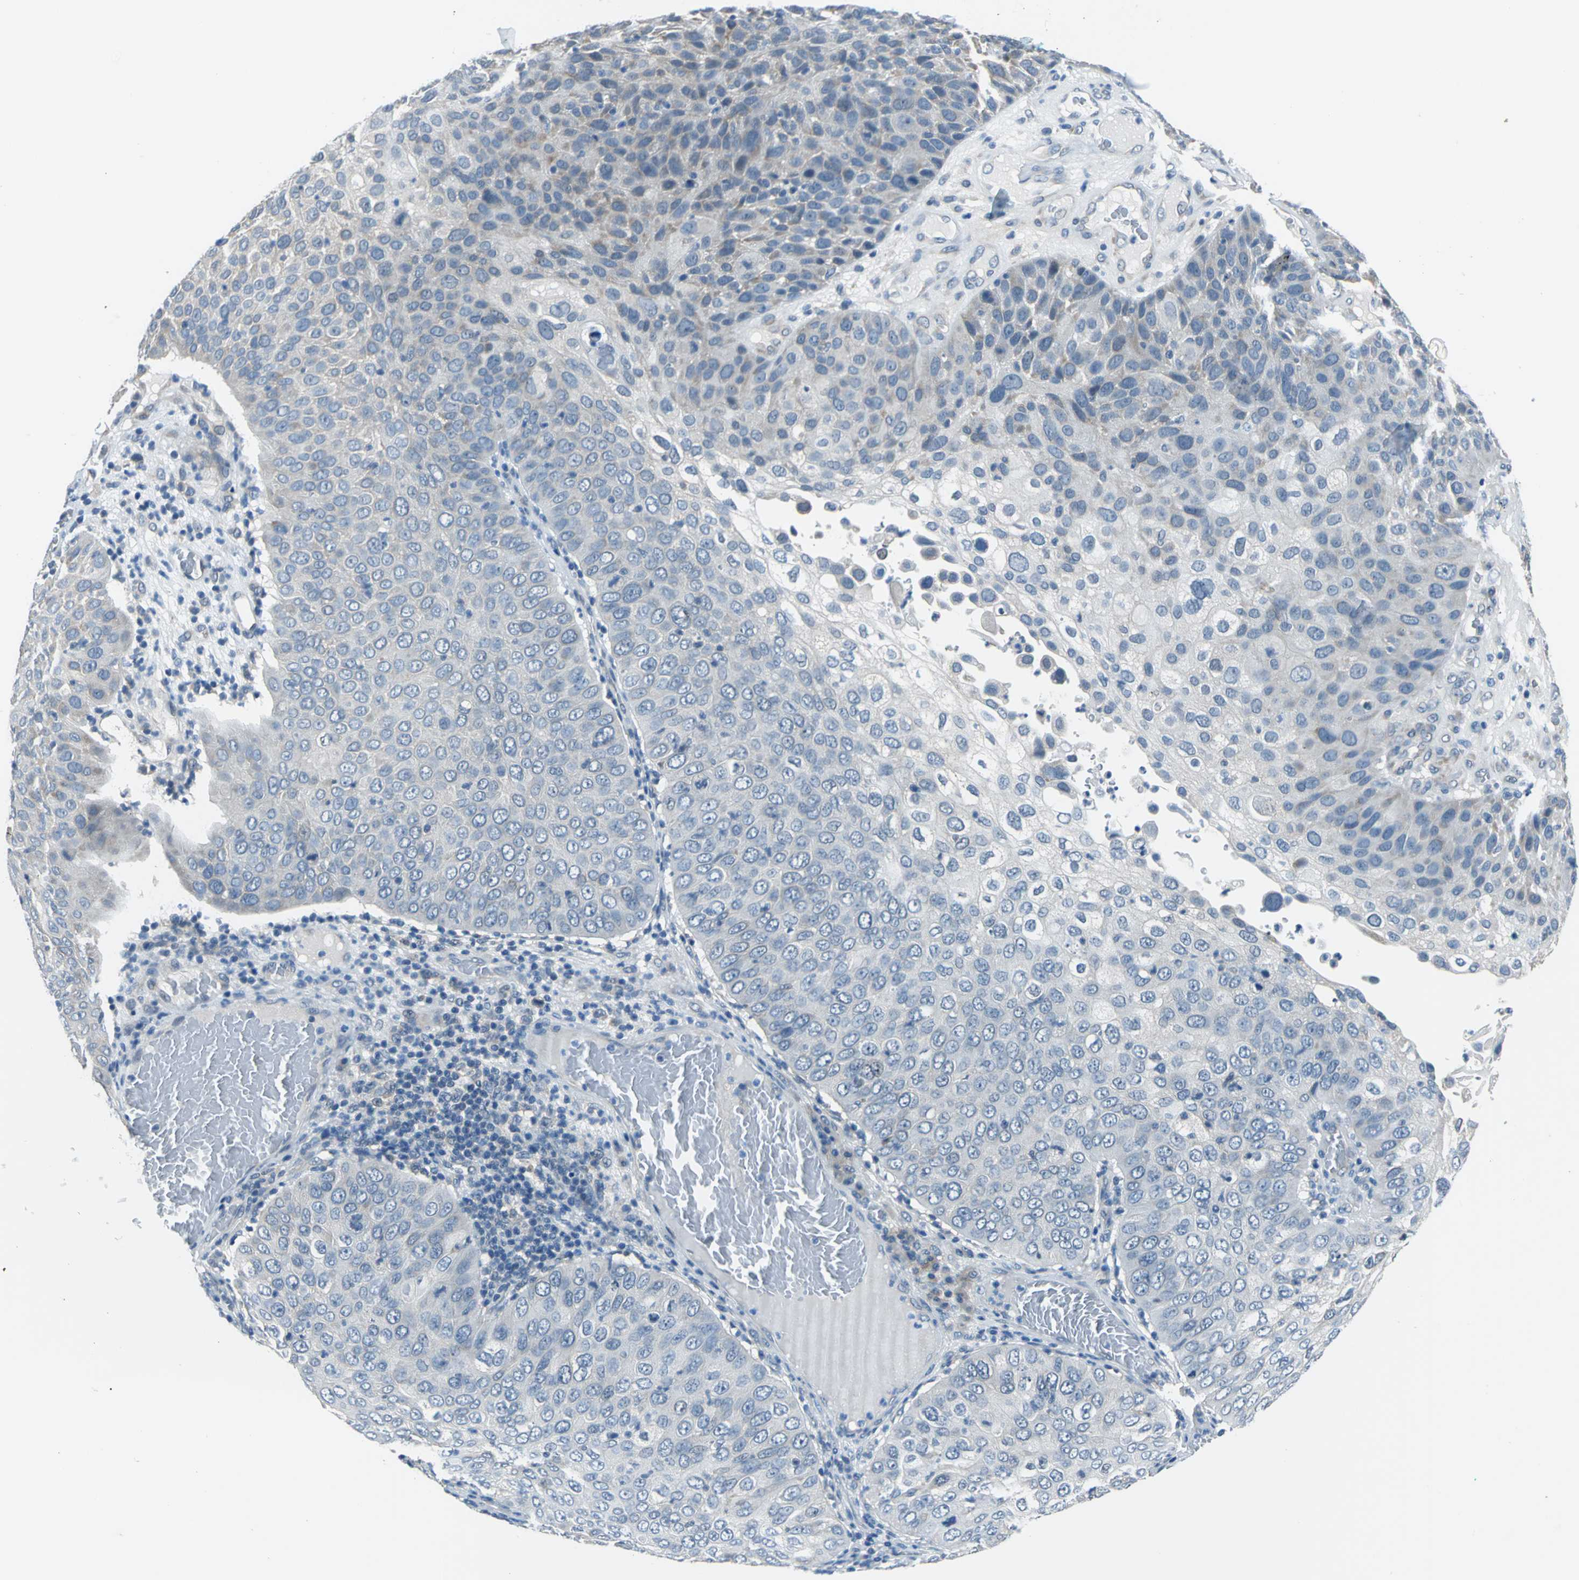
{"staining": {"intensity": "moderate", "quantity": "<25%", "location": "cytoplasmic/membranous"}, "tissue": "skin cancer", "cell_type": "Tumor cells", "image_type": "cancer", "snomed": [{"axis": "morphology", "description": "Squamous cell carcinoma, NOS"}, {"axis": "topography", "description": "Skin"}], "caption": "DAB (3,3'-diaminobenzidine) immunohistochemical staining of human skin cancer reveals moderate cytoplasmic/membranous protein expression in about <25% of tumor cells. Using DAB (brown) and hematoxylin (blue) stains, captured at high magnification using brightfield microscopy.", "gene": "ZNF415", "patient": {"sex": "male", "age": 87}}